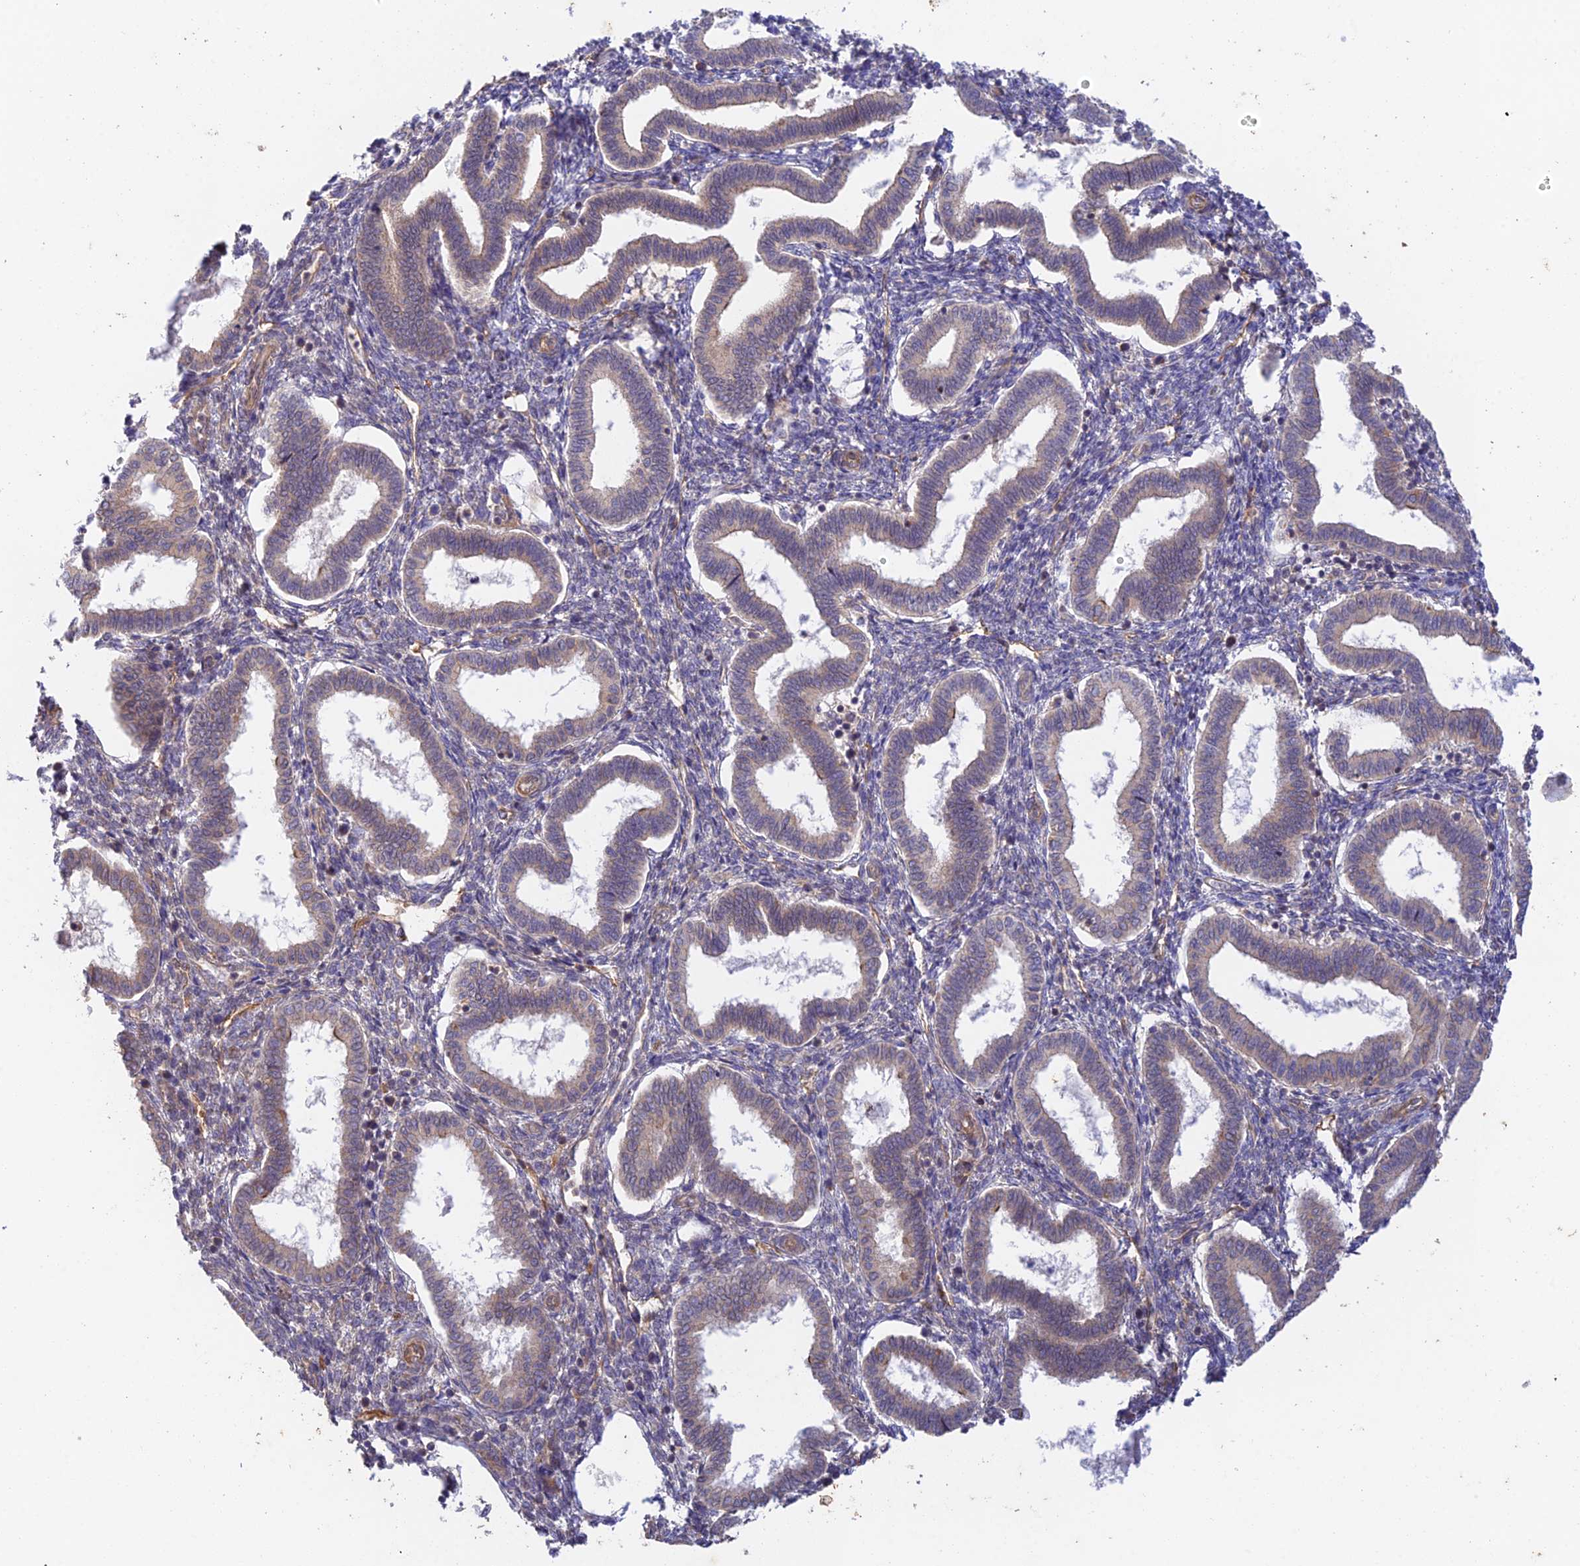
{"staining": {"intensity": "moderate", "quantity": "25%-75%", "location": "cytoplasmic/membranous"}, "tissue": "endometrium", "cell_type": "Cells in endometrial stroma", "image_type": "normal", "snomed": [{"axis": "morphology", "description": "Normal tissue, NOS"}, {"axis": "topography", "description": "Endometrium"}], "caption": "Brown immunohistochemical staining in benign endometrium demonstrates moderate cytoplasmic/membranous staining in approximately 25%-75% of cells in endometrial stroma. Nuclei are stained in blue.", "gene": "MYO9A", "patient": {"sex": "female", "age": 24}}